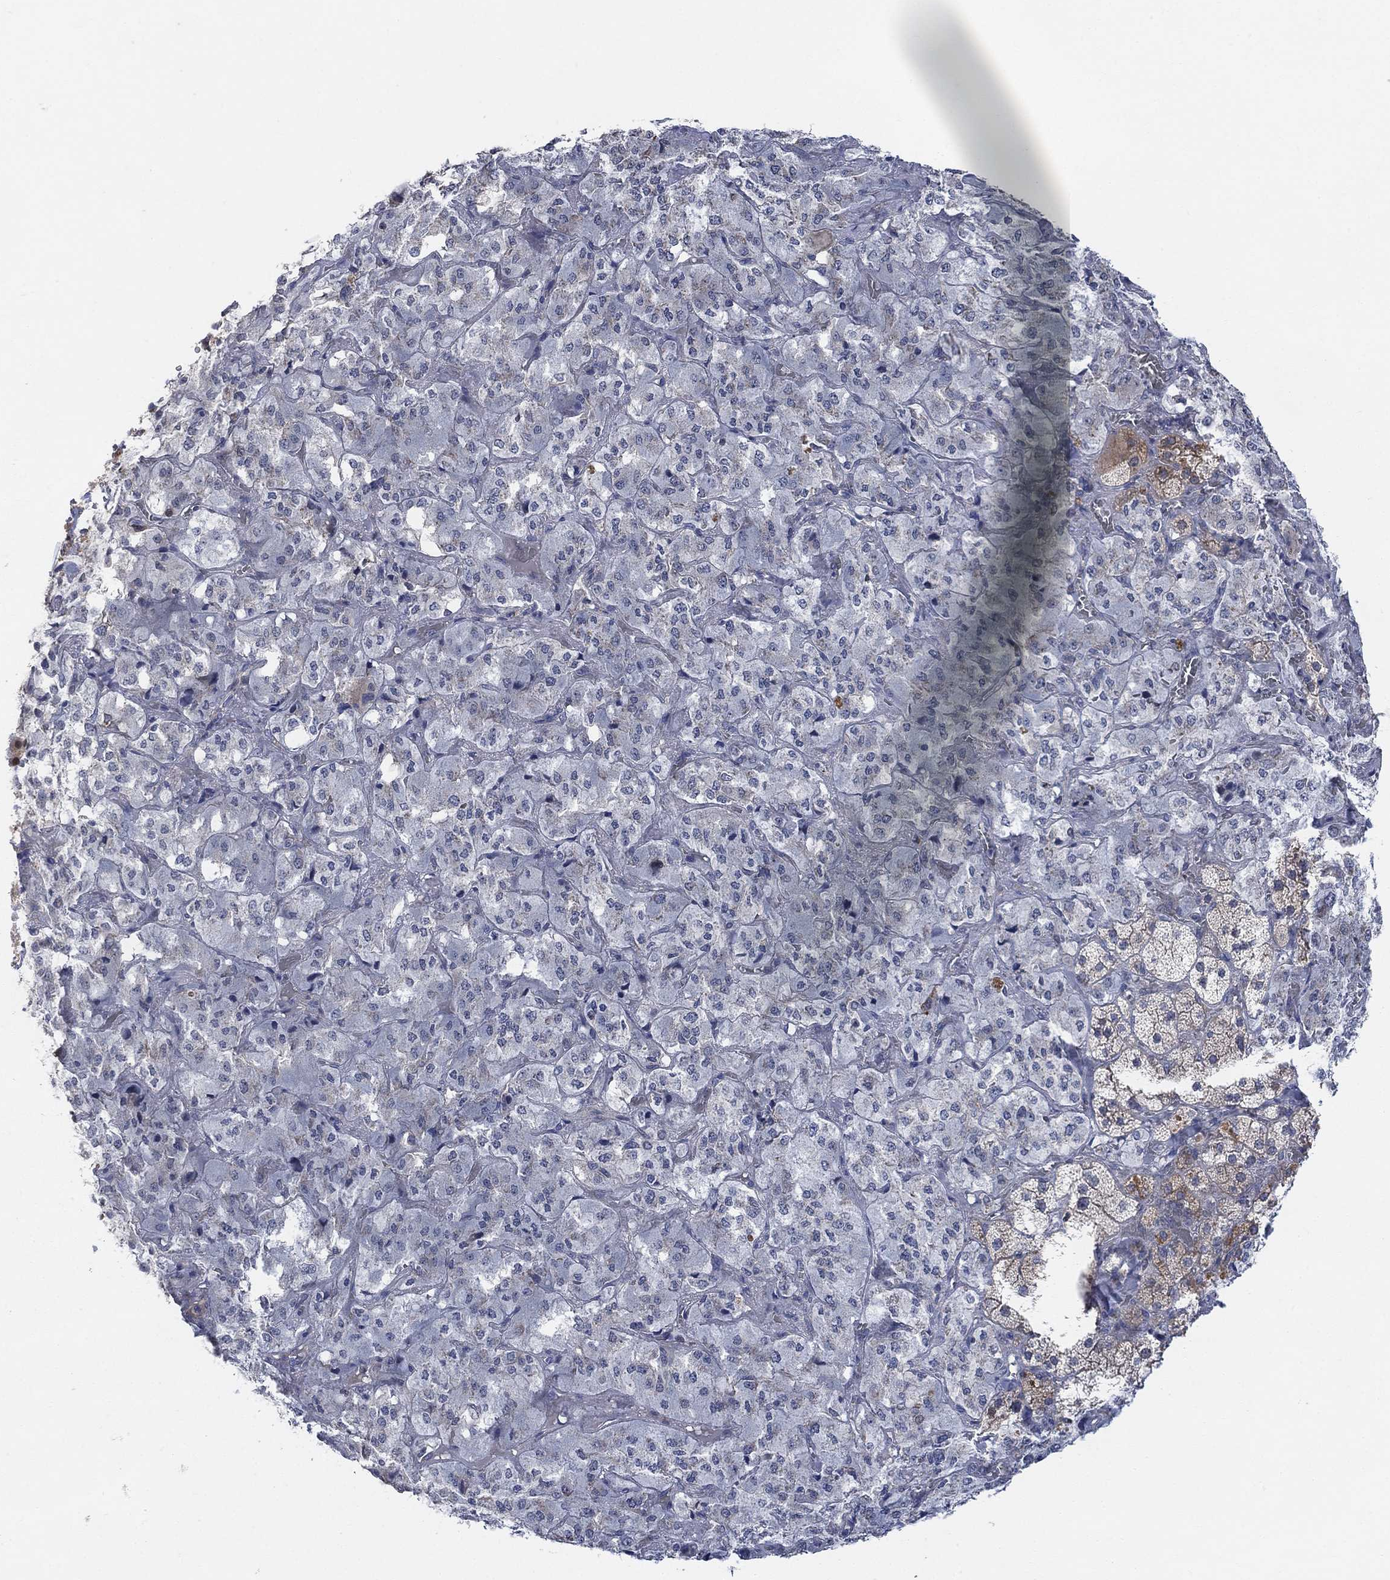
{"staining": {"intensity": "moderate", "quantity": "<25%", "location": "cytoplasmic/membranous"}, "tissue": "adrenal gland", "cell_type": "Glandular cells", "image_type": "normal", "snomed": [{"axis": "morphology", "description": "Normal tissue, NOS"}, {"axis": "topography", "description": "Adrenal gland"}], "caption": "High-power microscopy captured an immunohistochemistry micrograph of benign adrenal gland, revealing moderate cytoplasmic/membranous positivity in about <25% of glandular cells.", "gene": "CNTF", "patient": {"sex": "male", "age": 57}}